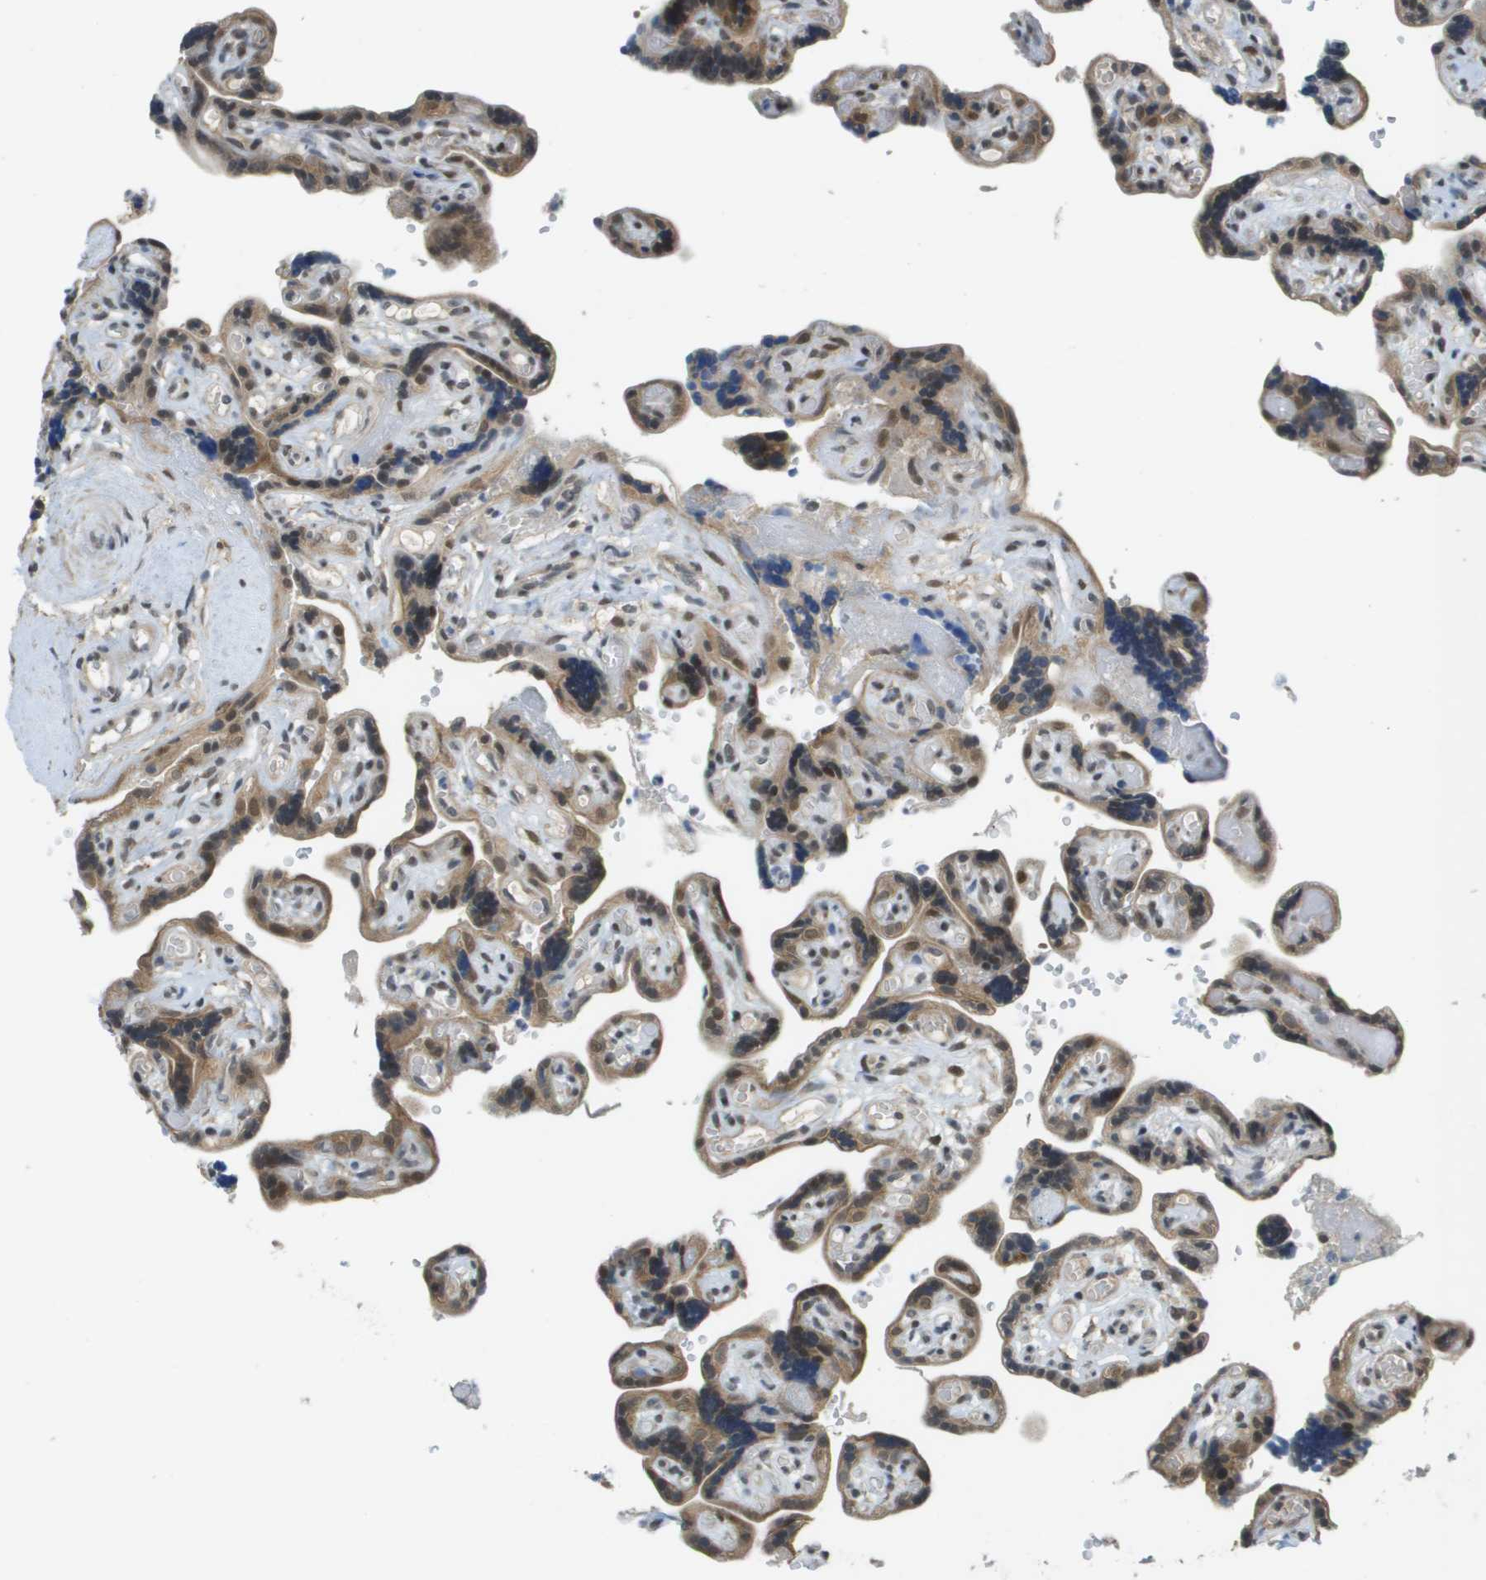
{"staining": {"intensity": "weak", "quantity": "<25%", "location": "cytoplasmic/membranous,nuclear"}, "tissue": "placenta", "cell_type": "Decidual cells", "image_type": "normal", "snomed": [{"axis": "morphology", "description": "Normal tissue, NOS"}, {"axis": "topography", "description": "Placenta"}], "caption": "The photomicrograph demonstrates no significant staining in decidual cells of placenta. (DAB immunohistochemistry (IHC) with hematoxylin counter stain).", "gene": "ARID1B", "patient": {"sex": "female", "age": 30}}